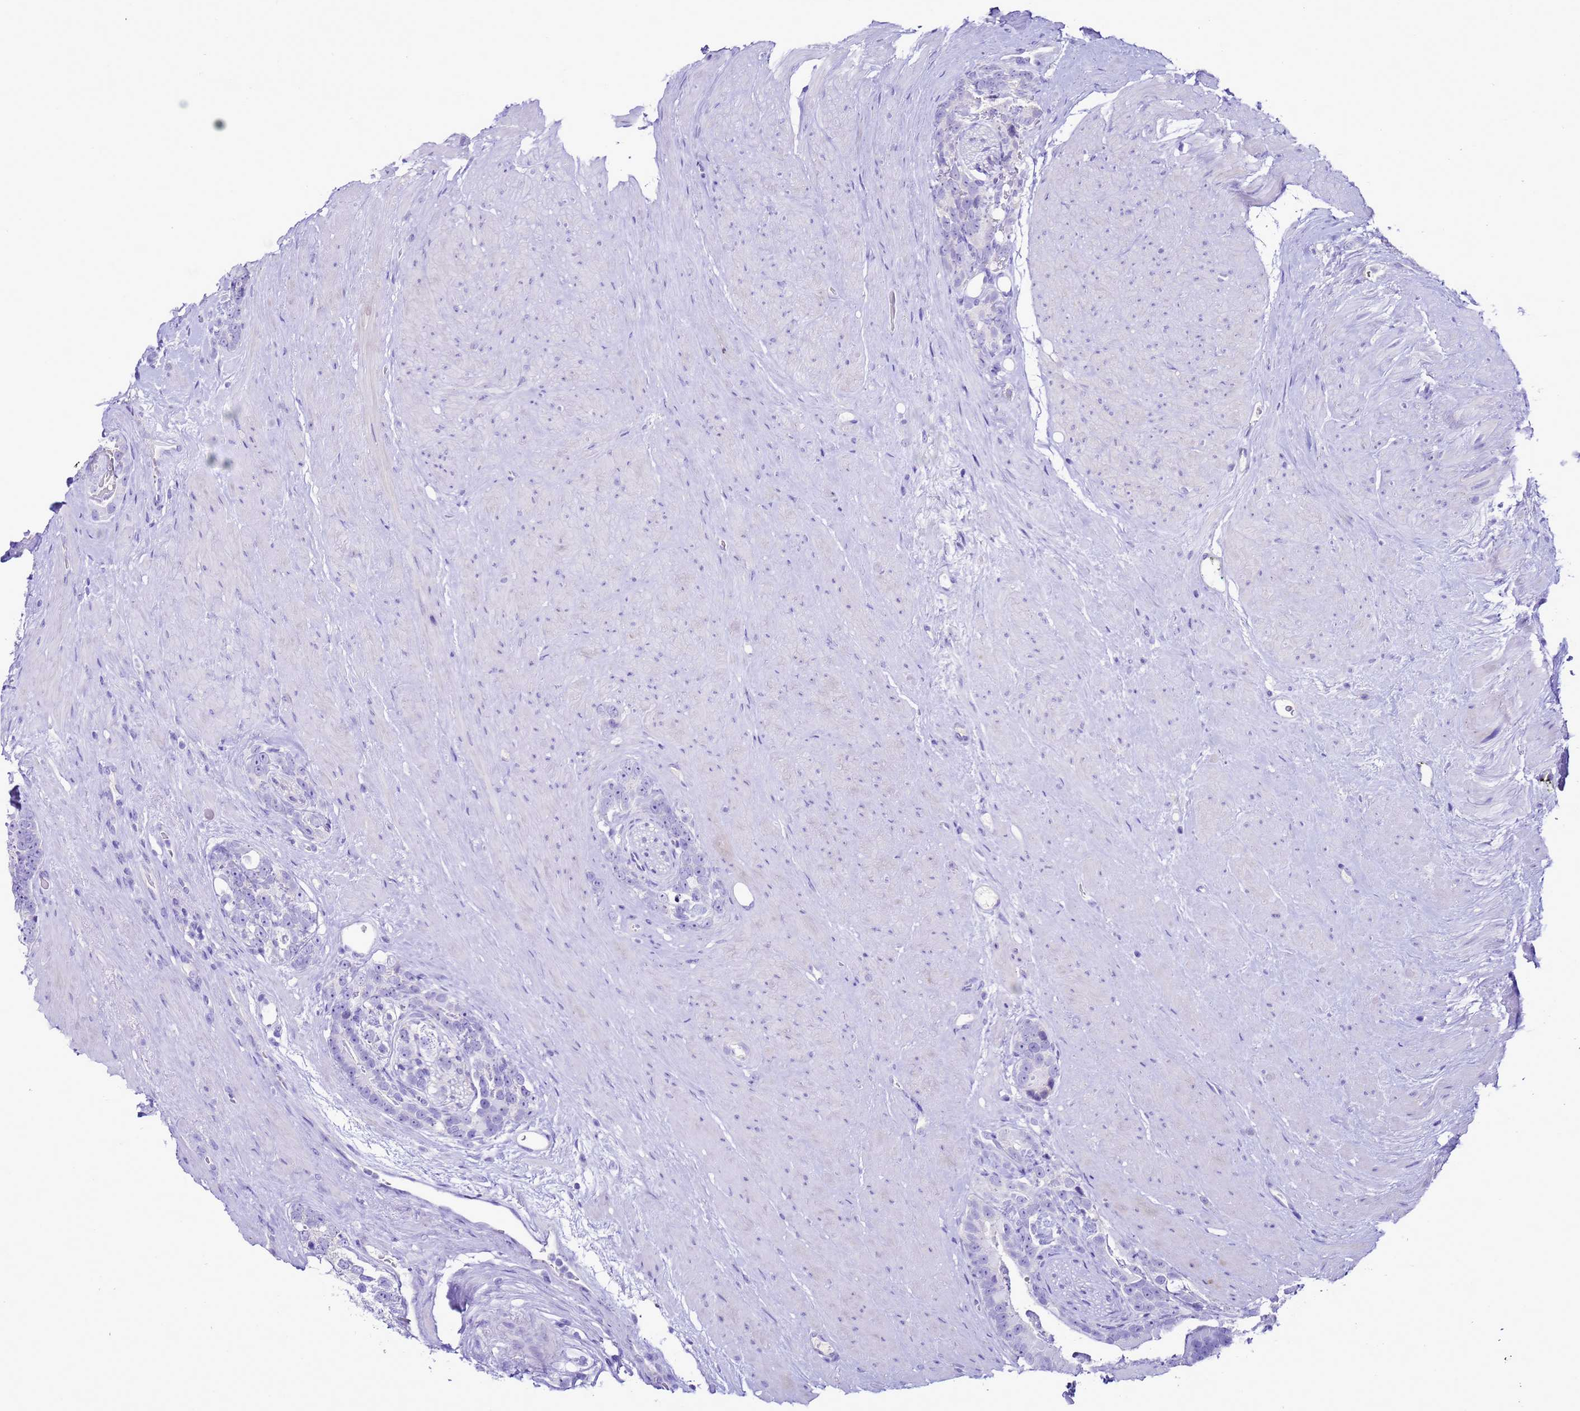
{"staining": {"intensity": "negative", "quantity": "none", "location": "none"}, "tissue": "prostate cancer", "cell_type": "Tumor cells", "image_type": "cancer", "snomed": [{"axis": "morphology", "description": "Adenocarcinoma, High grade"}, {"axis": "topography", "description": "Prostate"}], "caption": "This is an IHC histopathology image of prostate cancer. There is no expression in tumor cells.", "gene": "BEST2", "patient": {"sex": "male", "age": 74}}